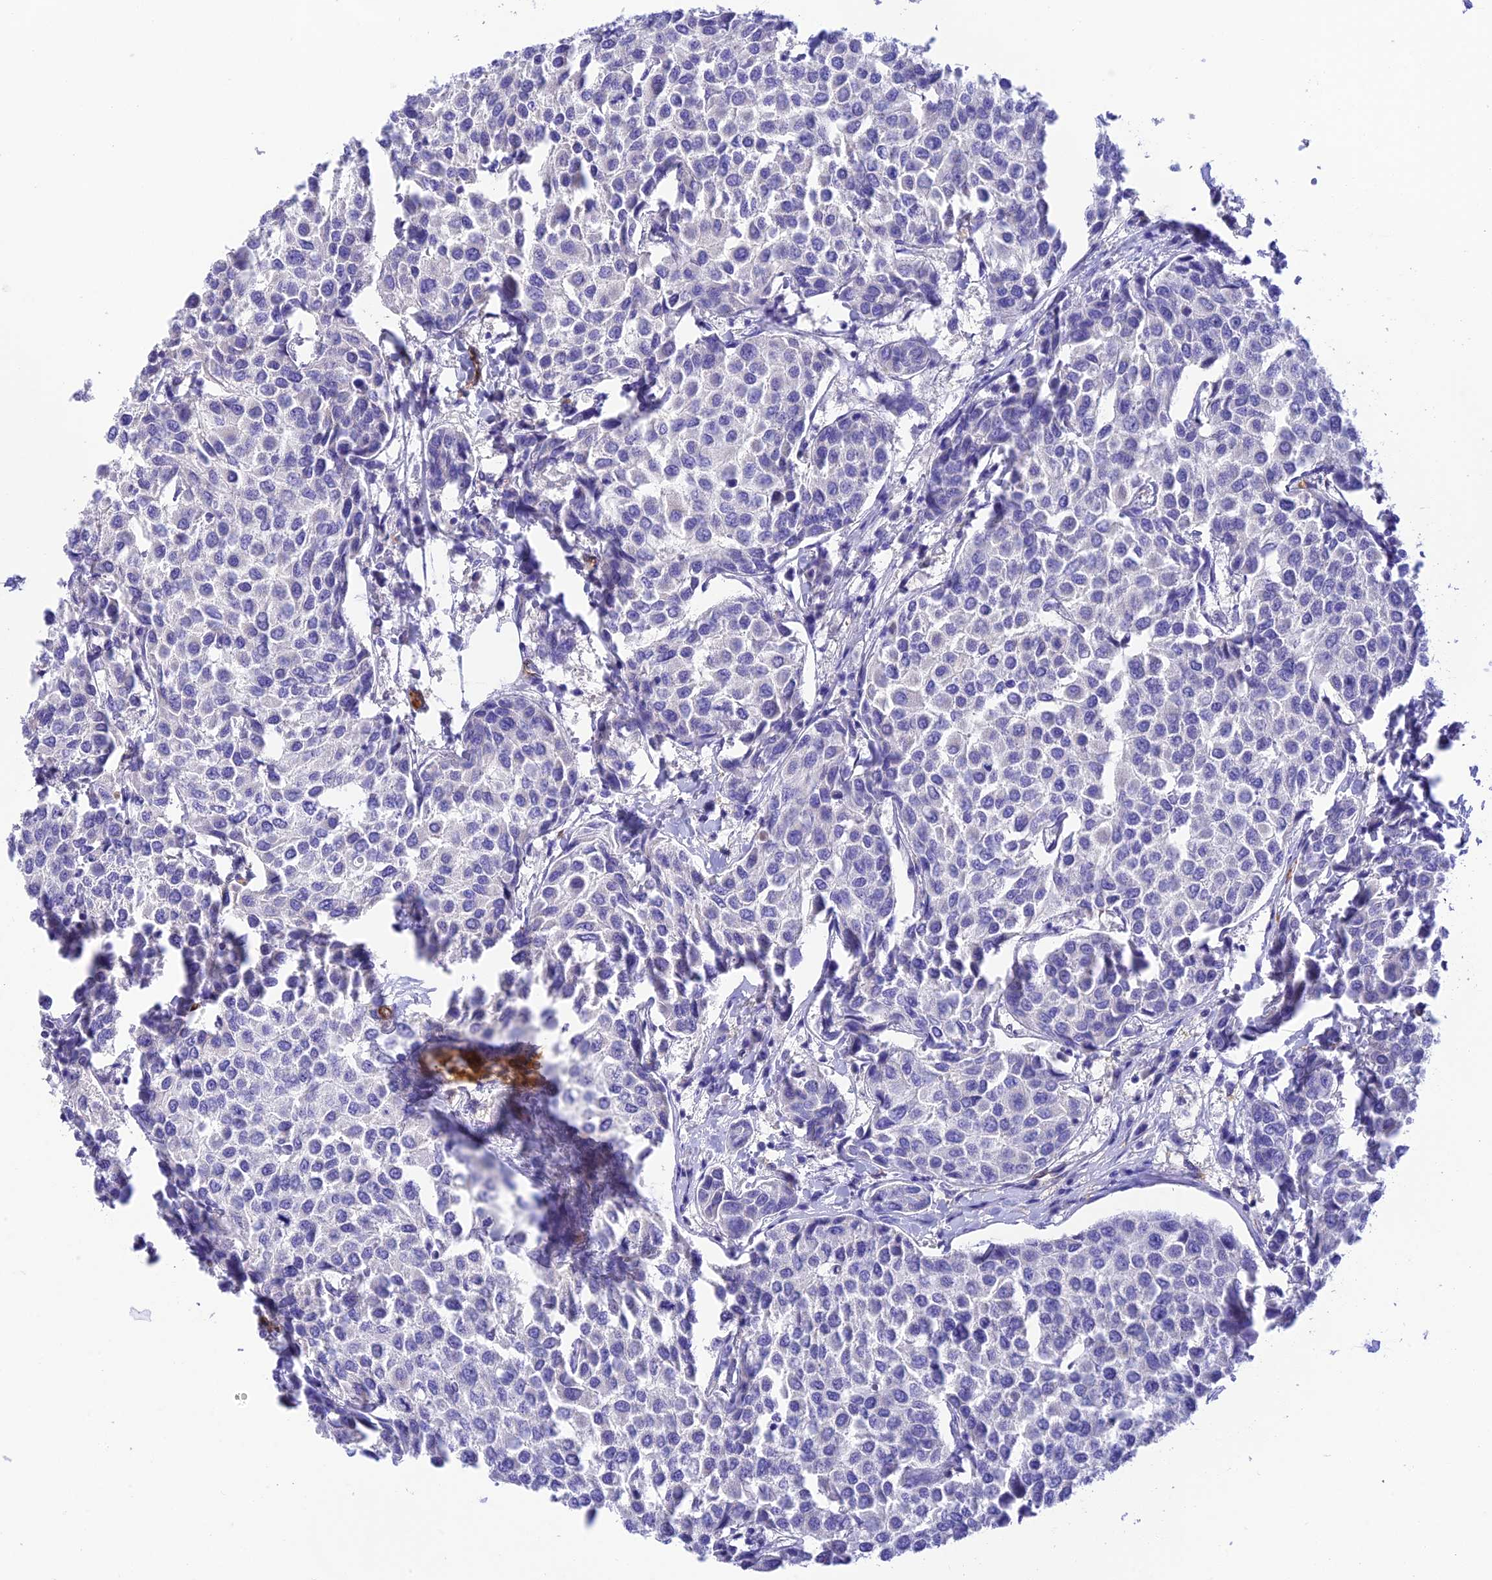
{"staining": {"intensity": "negative", "quantity": "none", "location": "none"}, "tissue": "breast cancer", "cell_type": "Tumor cells", "image_type": "cancer", "snomed": [{"axis": "morphology", "description": "Duct carcinoma"}, {"axis": "topography", "description": "Breast"}], "caption": "An immunohistochemistry (IHC) image of intraductal carcinoma (breast) is shown. There is no staining in tumor cells of intraductal carcinoma (breast).", "gene": "HDHD2", "patient": {"sex": "female", "age": 55}}